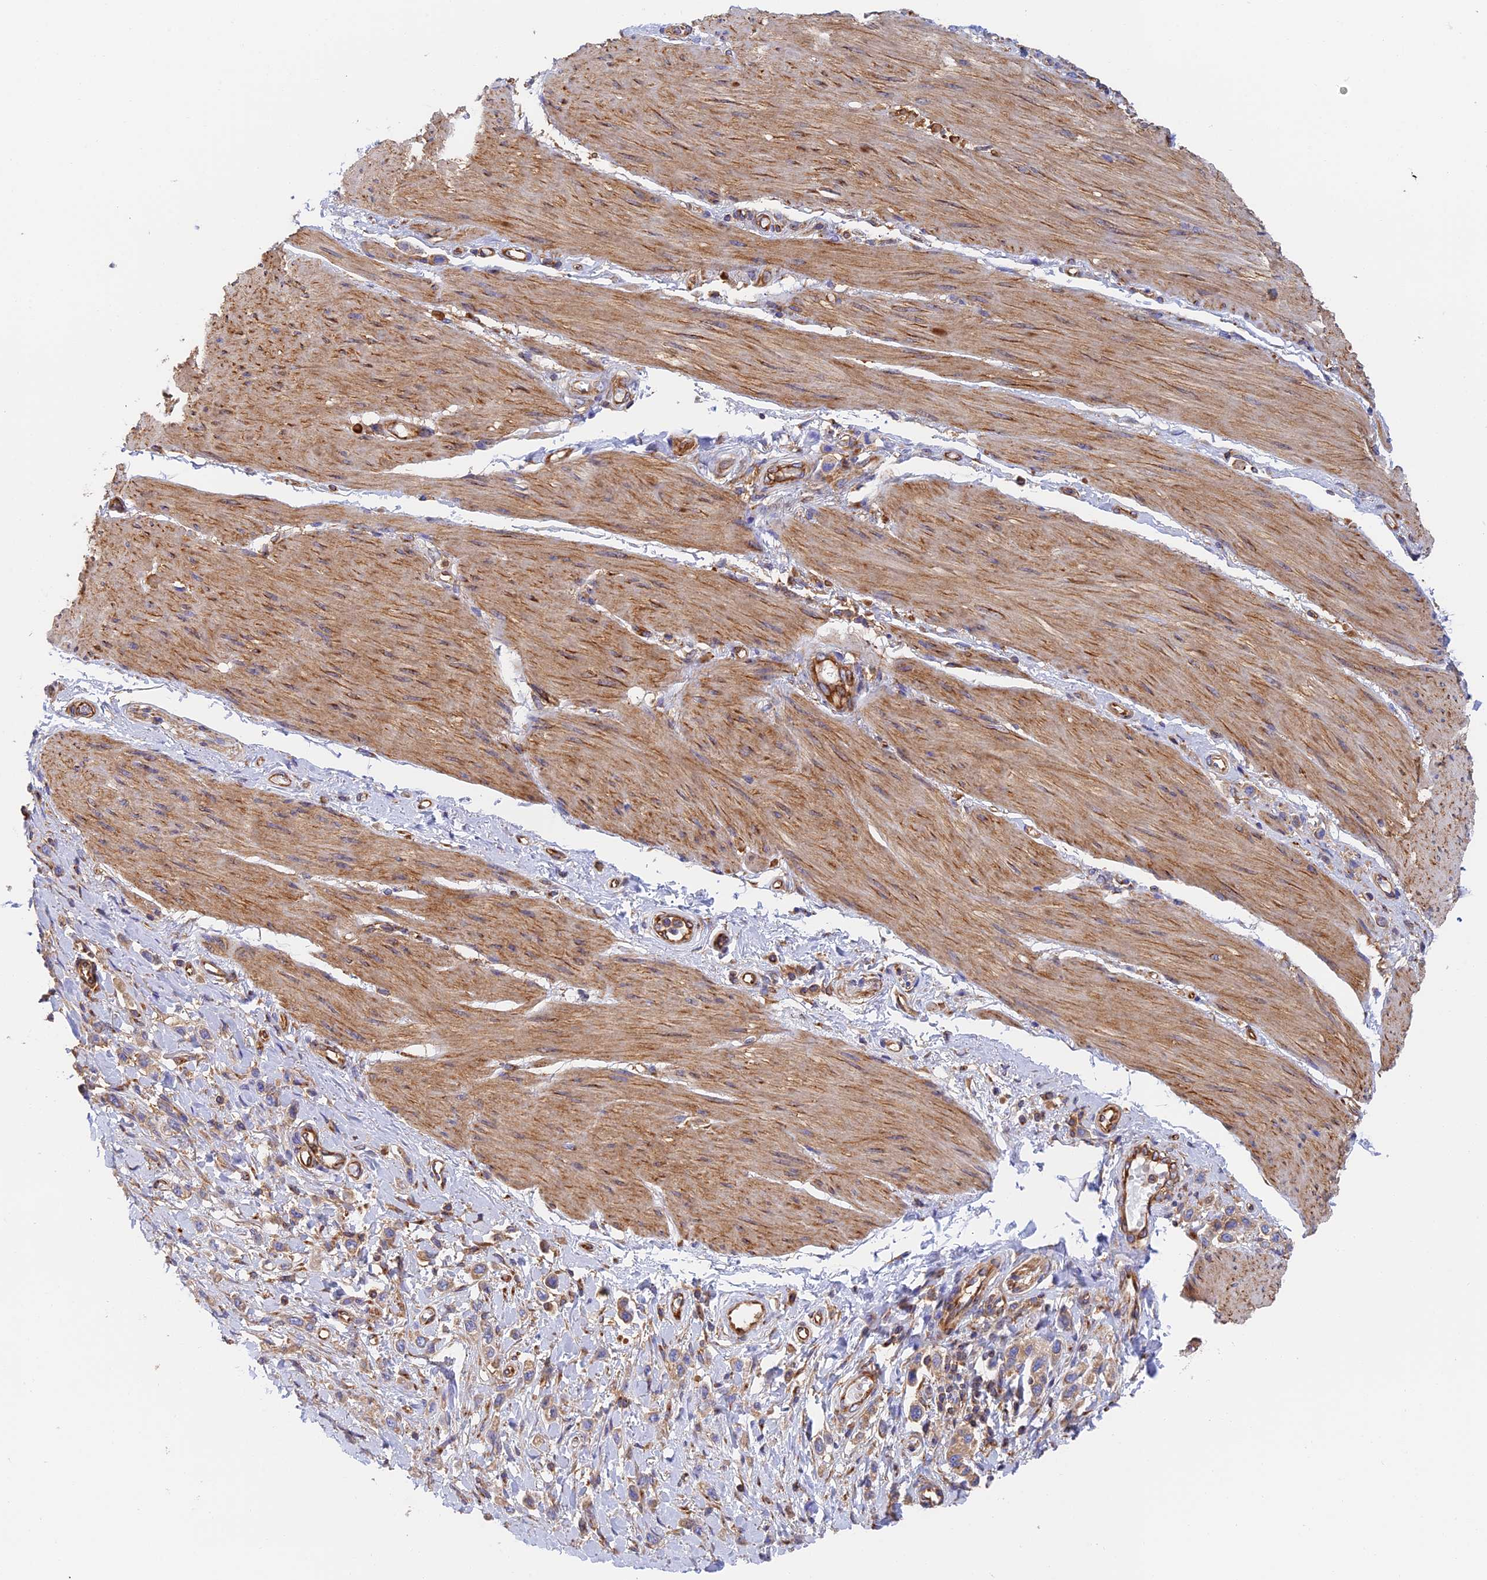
{"staining": {"intensity": "weak", "quantity": "25%-75%", "location": "cytoplasmic/membranous"}, "tissue": "stomach cancer", "cell_type": "Tumor cells", "image_type": "cancer", "snomed": [{"axis": "morphology", "description": "Adenocarcinoma, NOS"}, {"axis": "topography", "description": "Stomach"}], "caption": "A low amount of weak cytoplasmic/membranous expression is seen in approximately 25%-75% of tumor cells in stomach cancer tissue. The staining was performed using DAB (3,3'-diaminobenzidine) to visualize the protein expression in brown, while the nuclei were stained in blue with hematoxylin (Magnification: 20x).", "gene": "DCTN2", "patient": {"sex": "female", "age": 65}}